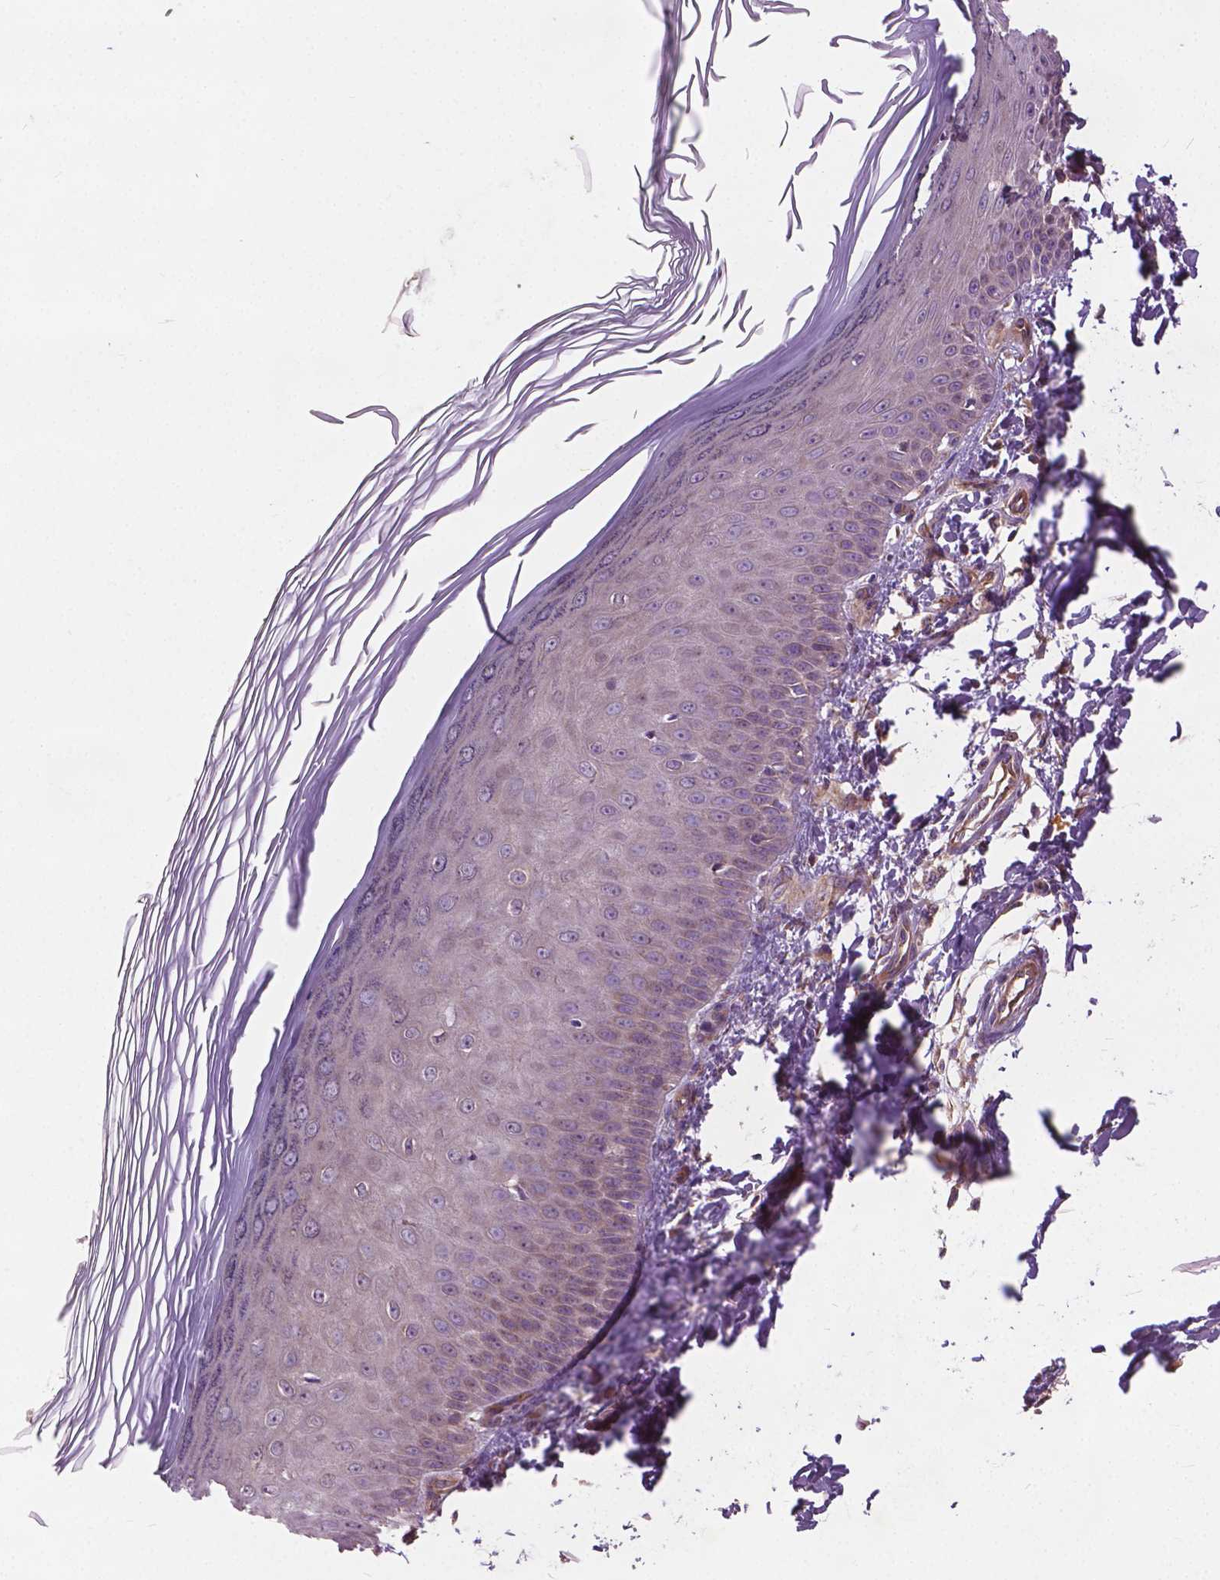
{"staining": {"intensity": "moderate", "quantity": ">75%", "location": "cytoplasmic/membranous"}, "tissue": "skin", "cell_type": "Fibroblasts", "image_type": "normal", "snomed": [{"axis": "morphology", "description": "Normal tissue, NOS"}, {"axis": "topography", "description": "Skin"}], "caption": "This histopathology image reveals immunohistochemistry (IHC) staining of normal skin, with medium moderate cytoplasmic/membranous expression in approximately >75% of fibroblasts.", "gene": "MZT1", "patient": {"sex": "female", "age": 62}}